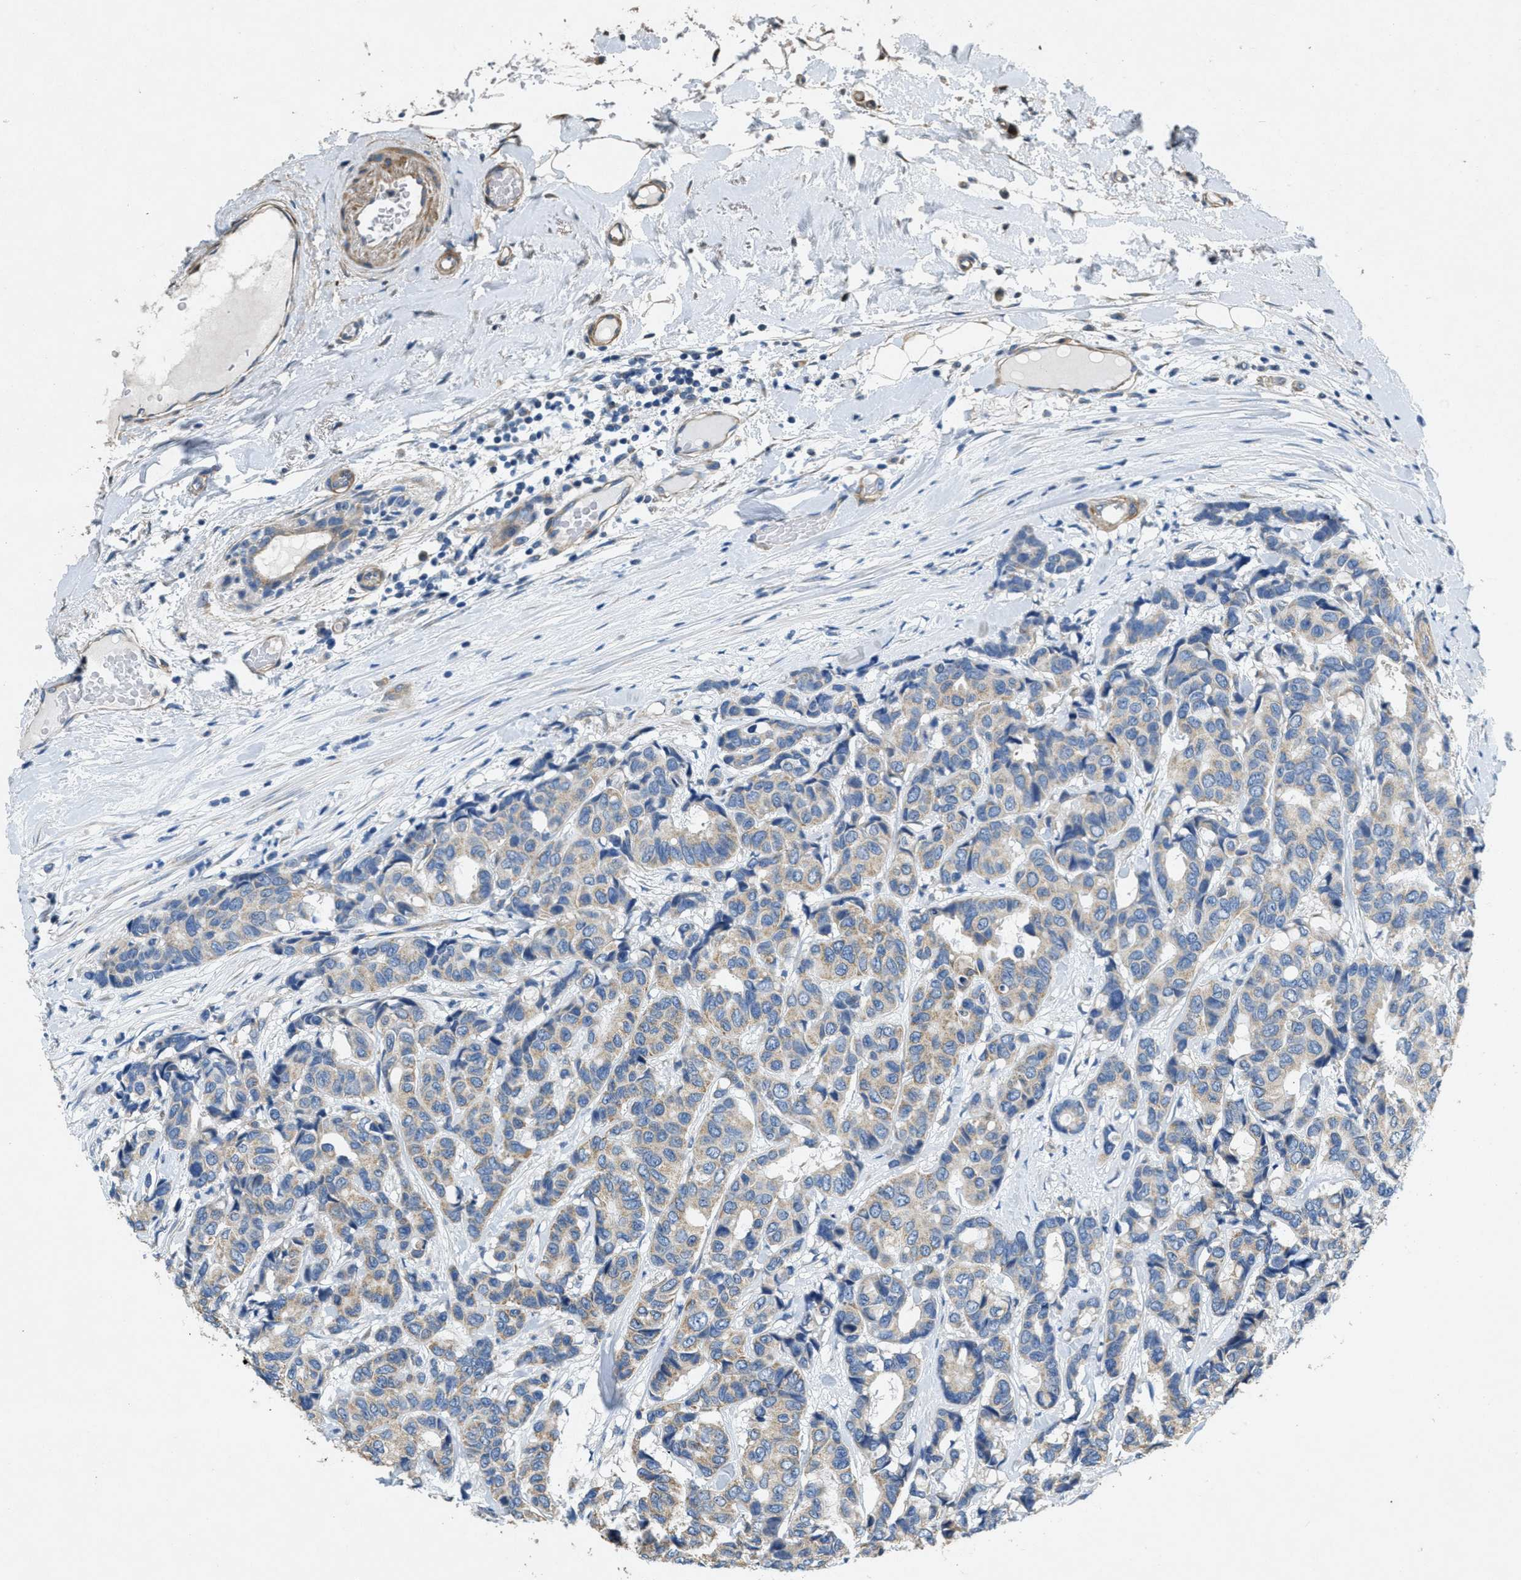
{"staining": {"intensity": "weak", "quantity": ">75%", "location": "cytoplasmic/membranous"}, "tissue": "breast cancer", "cell_type": "Tumor cells", "image_type": "cancer", "snomed": [{"axis": "morphology", "description": "Duct carcinoma"}, {"axis": "topography", "description": "Breast"}], "caption": "This photomicrograph reveals immunohistochemistry staining of infiltrating ductal carcinoma (breast), with low weak cytoplasmic/membranous staining in approximately >75% of tumor cells.", "gene": "TOMM70", "patient": {"sex": "female", "age": 87}}